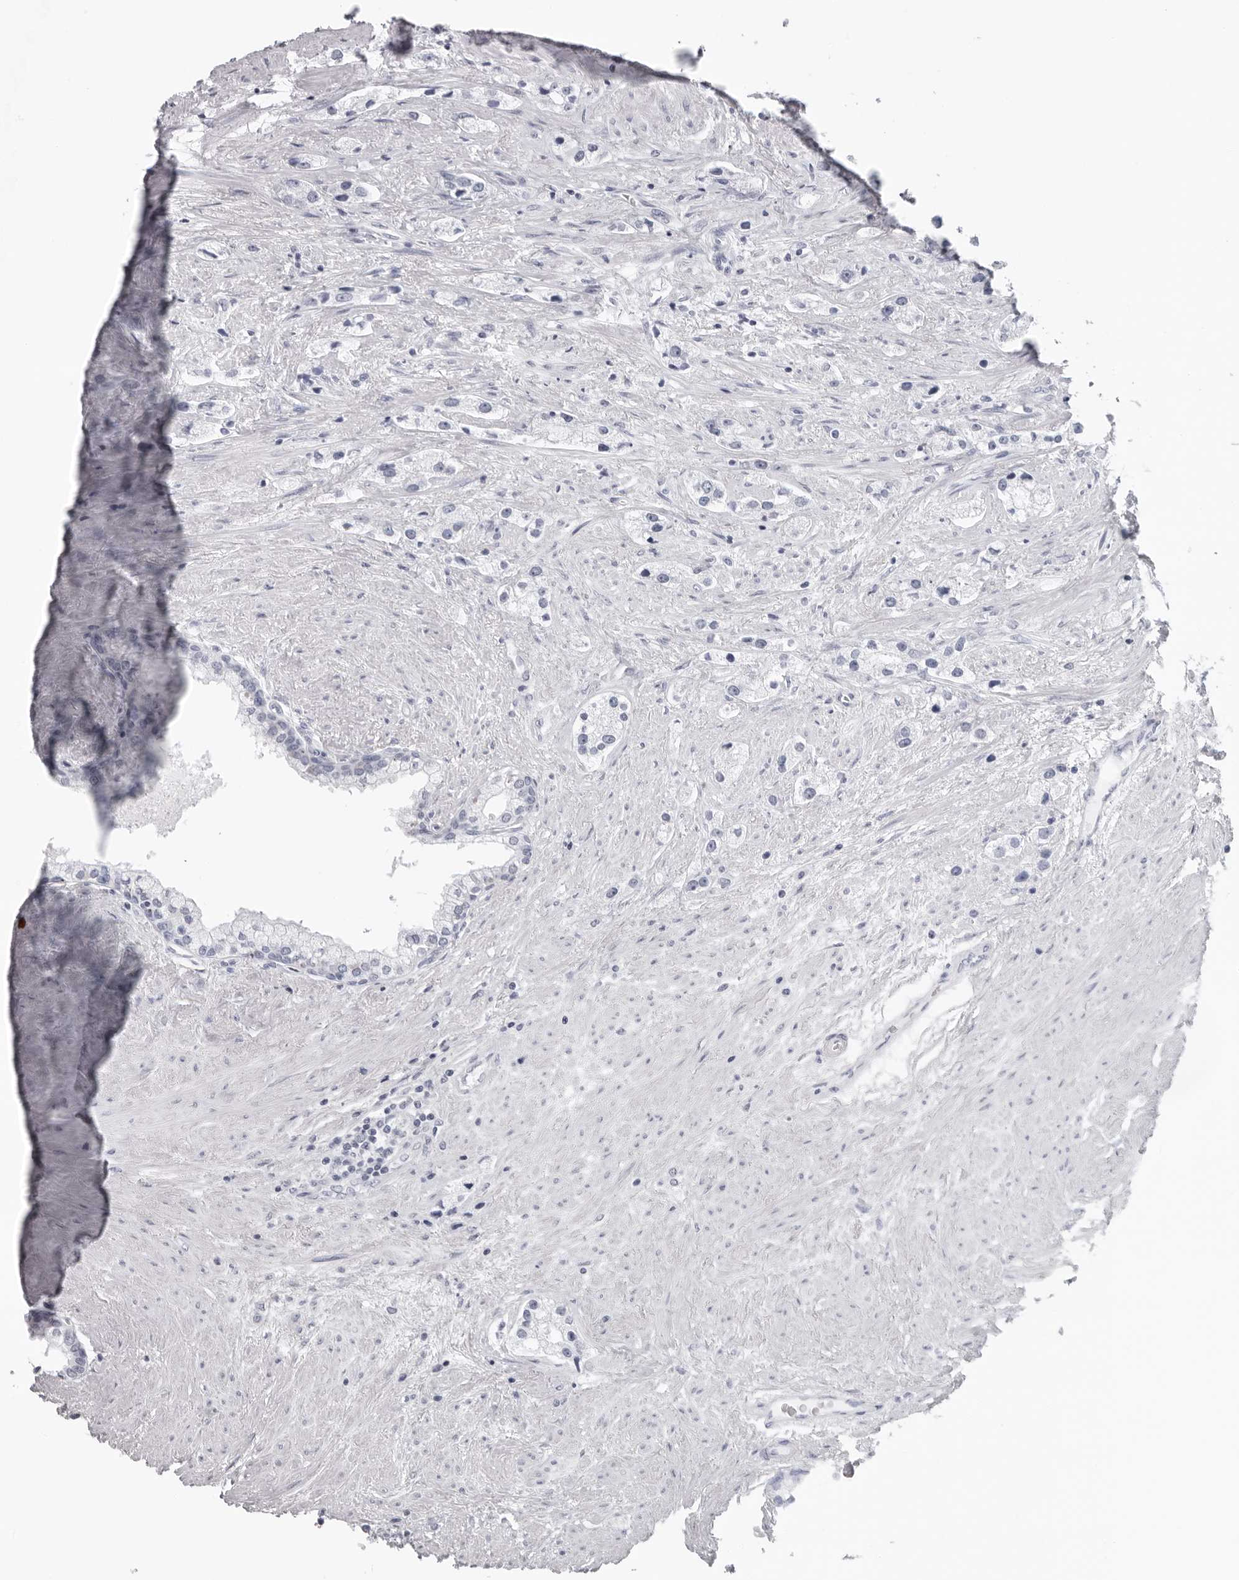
{"staining": {"intensity": "negative", "quantity": "none", "location": "none"}, "tissue": "prostate cancer", "cell_type": "Tumor cells", "image_type": "cancer", "snomed": [{"axis": "morphology", "description": "Adenocarcinoma, High grade"}, {"axis": "topography", "description": "Prostate"}], "caption": "The IHC histopathology image has no significant staining in tumor cells of prostate cancer (adenocarcinoma (high-grade)) tissue. (Stains: DAB IHC with hematoxylin counter stain, Microscopy: brightfield microscopy at high magnification).", "gene": "EPB41", "patient": {"sex": "male", "age": 66}}